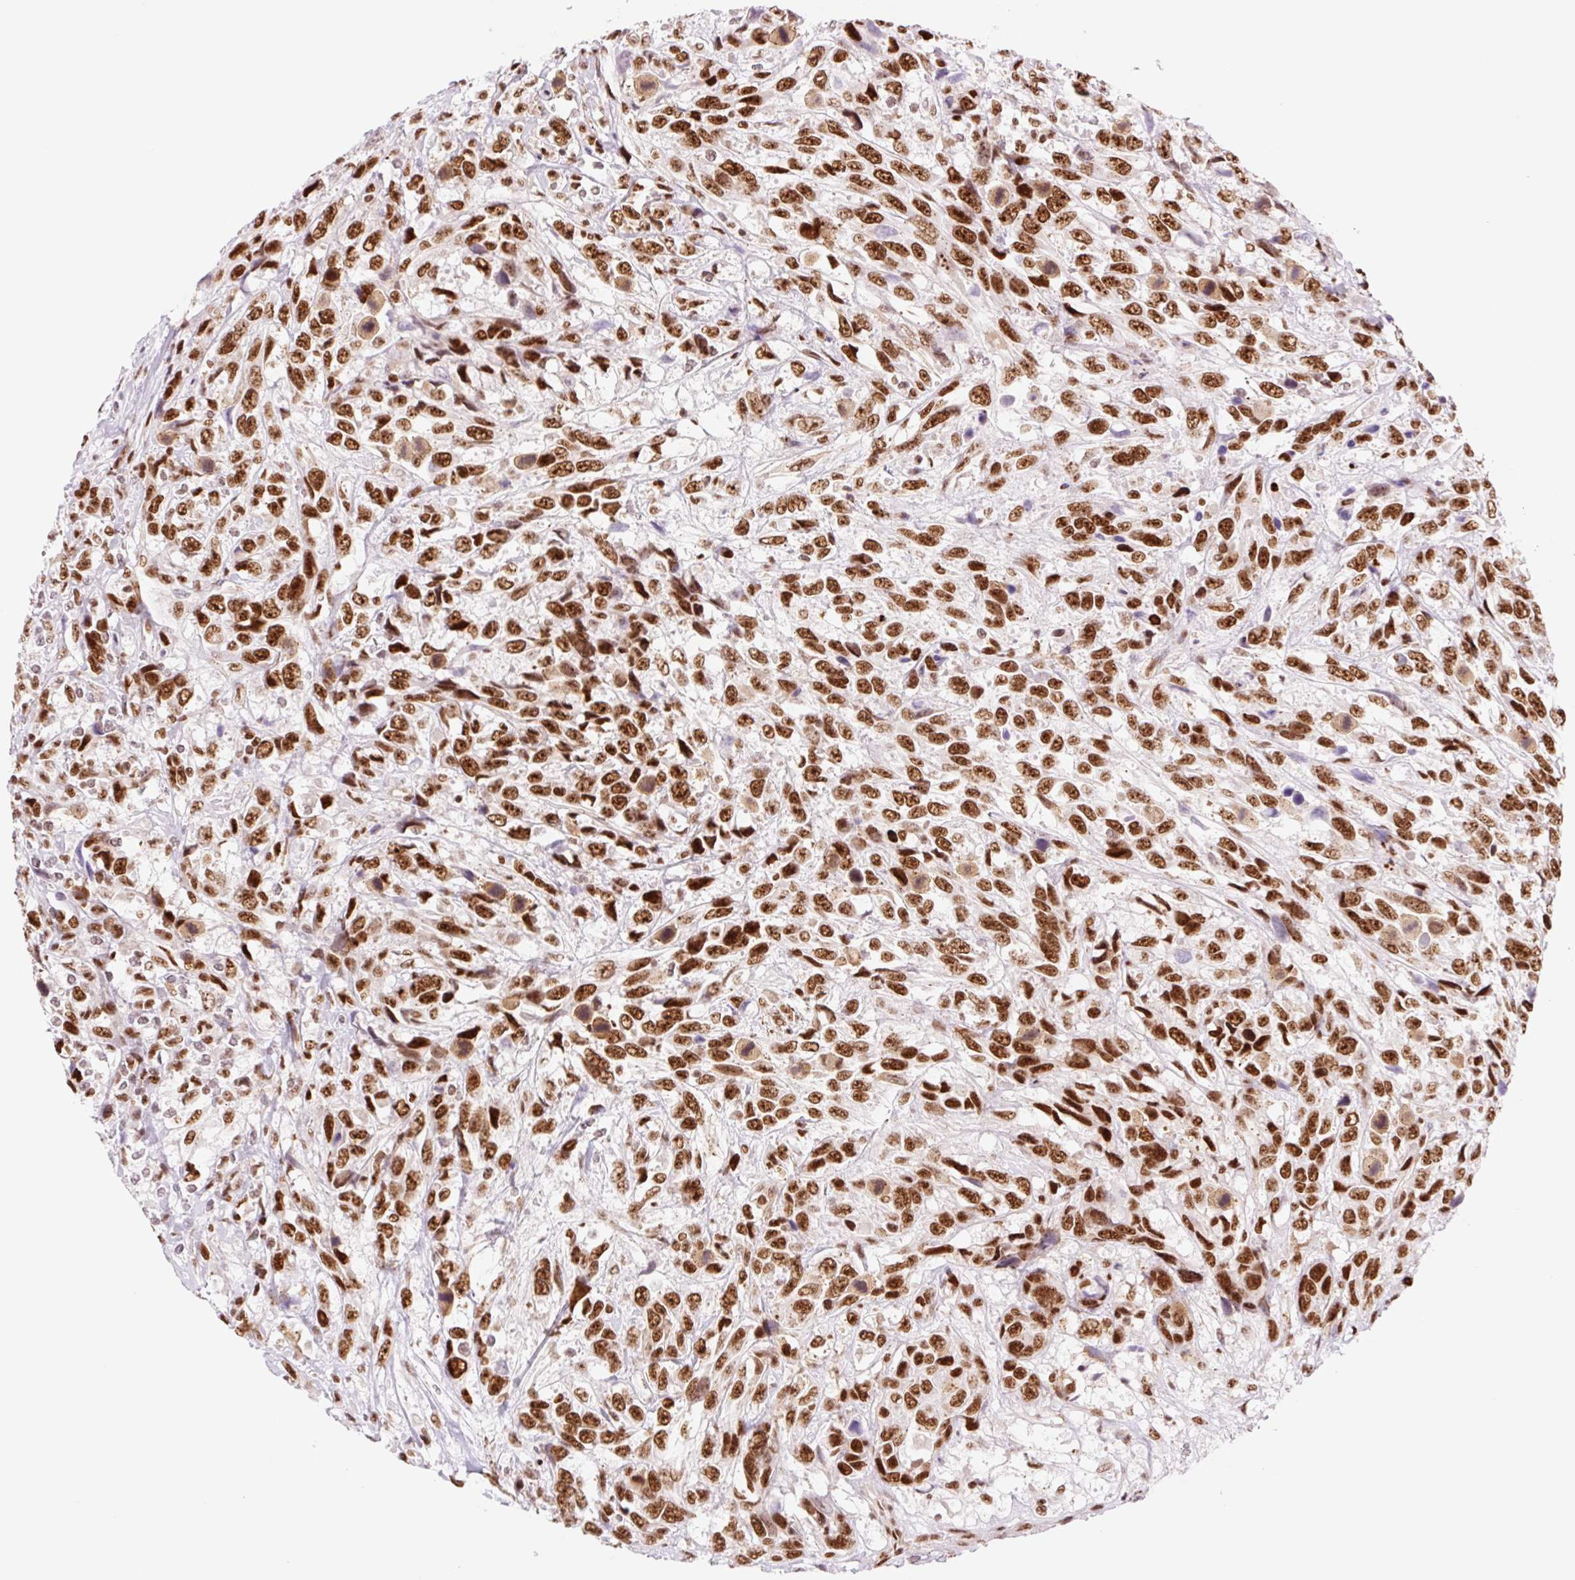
{"staining": {"intensity": "strong", "quantity": ">75%", "location": "nuclear"}, "tissue": "urothelial cancer", "cell_type": "Tumor cells", "image_type": "cancer", "snomed": [{"axis": "morphology", "description": "Urothelial carcinoma, High grade"}, {"axis": "topography", "description": "Urinary bladder"}], "caption": "There is high levels of strong nuclear expression in tumor cells of urothelial cancer, as demonstrated by immunohistochemical staining (brown color).", "gene": "PRDM11", "patient": {"sex": "female", "age": 70}}